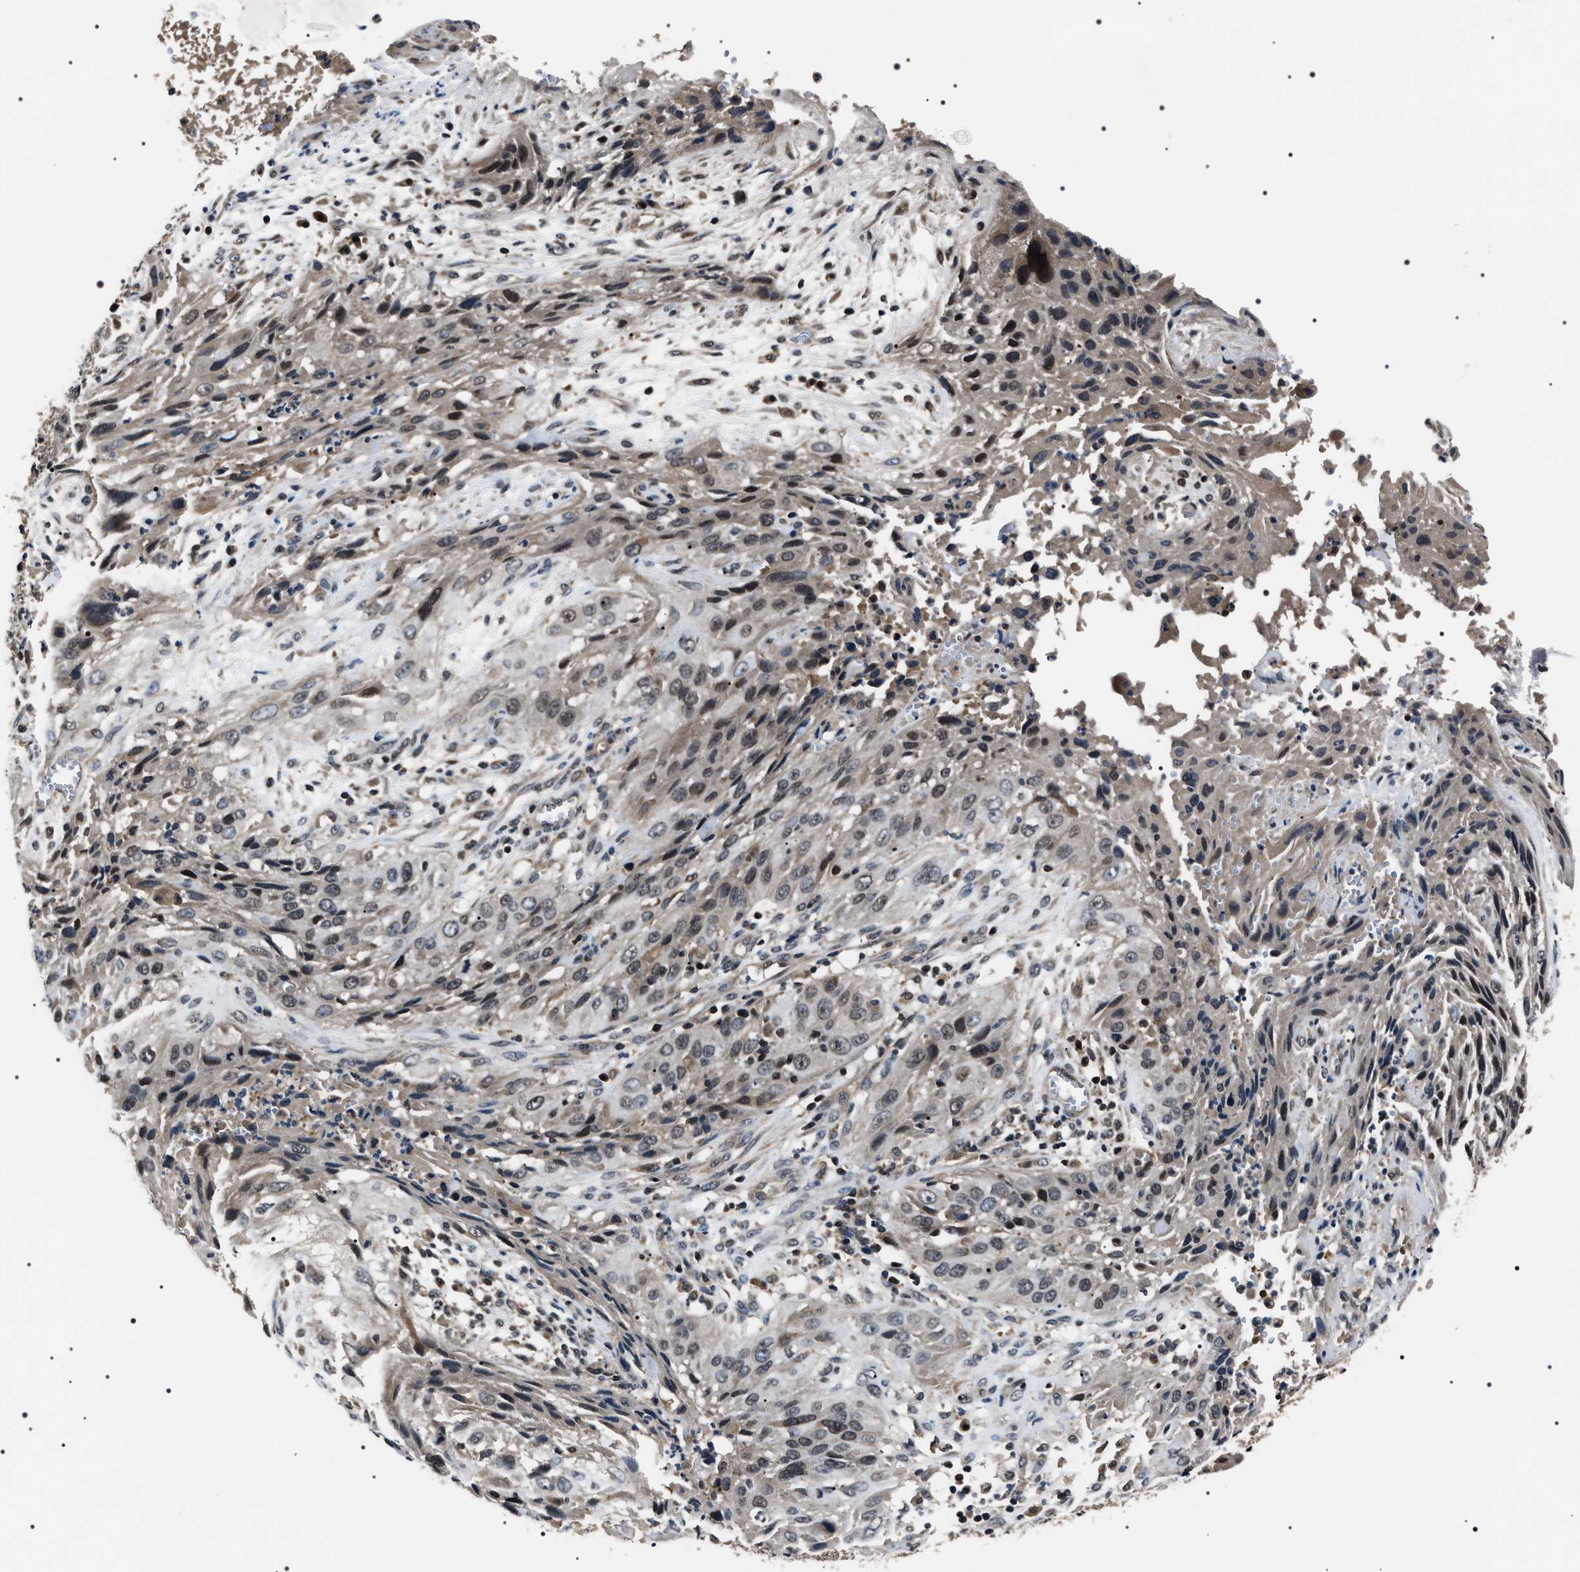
{"staining": {"intensity": "weak", "quantity": ">75%", "location": "cytoplasmic/membranous,nuclear"}, "tissue": "cervical cancer", "cell_type": "Tumor cells", "image_type": "cancer", "snomed": [{"axis": "morphology", "description": "Squamous cell carcinoma, NOS"}, {"axis": "topography", "description": "Cervix"}], "caption": "A brown stain labels weak cytoplasmic/membranous and nuclear positivity of a protein in human cervical cancer tumor cells. (brown staining indicates protein expression, while blue staining denotes nuclei).", "gene": "SIPA1", "patient": {"sex": "female", "age": 32}}